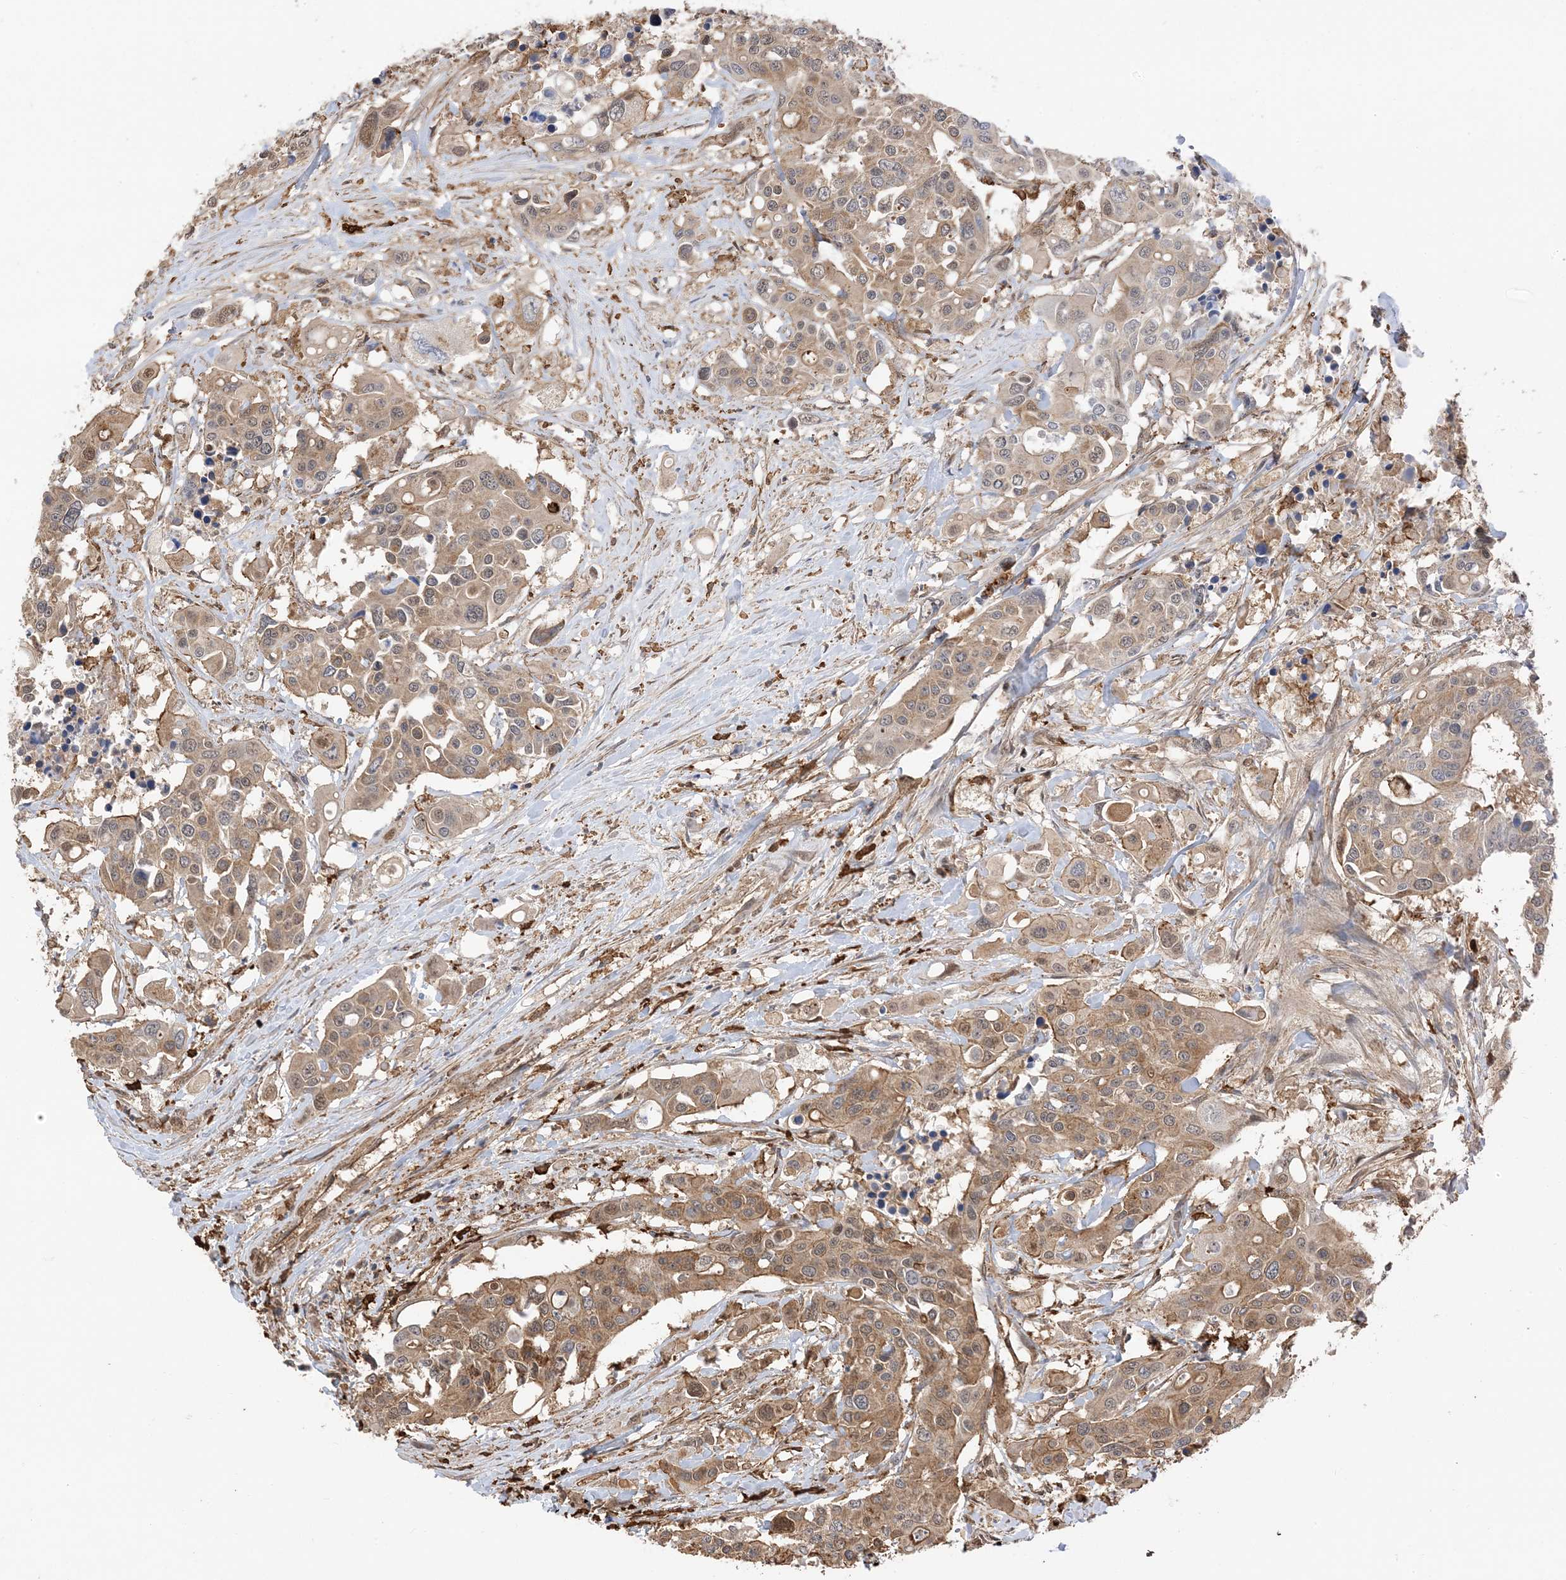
{"staining": {"intensity": "moderate", "quantity": ">75%", "location": "cytoplasmic/membranous,nuclear"}, "tissue": "colorectal cancer", "cell_type": "Tumor cells", "image_type": "cancer", "snomed": [{"axis": "morphology", "description": "Adenocarcinoma, NOS"}, {"axis": "topography", "description": "Colon"}], "caption": "Colorectal cancer stained with immunohistochemistry reveals moderate cytoplasmic/membranous and nuclear positivity in about >75% of tumor cells.", "gene": "PHACTR2", "patient": {"sex": "male", "age": 77}}